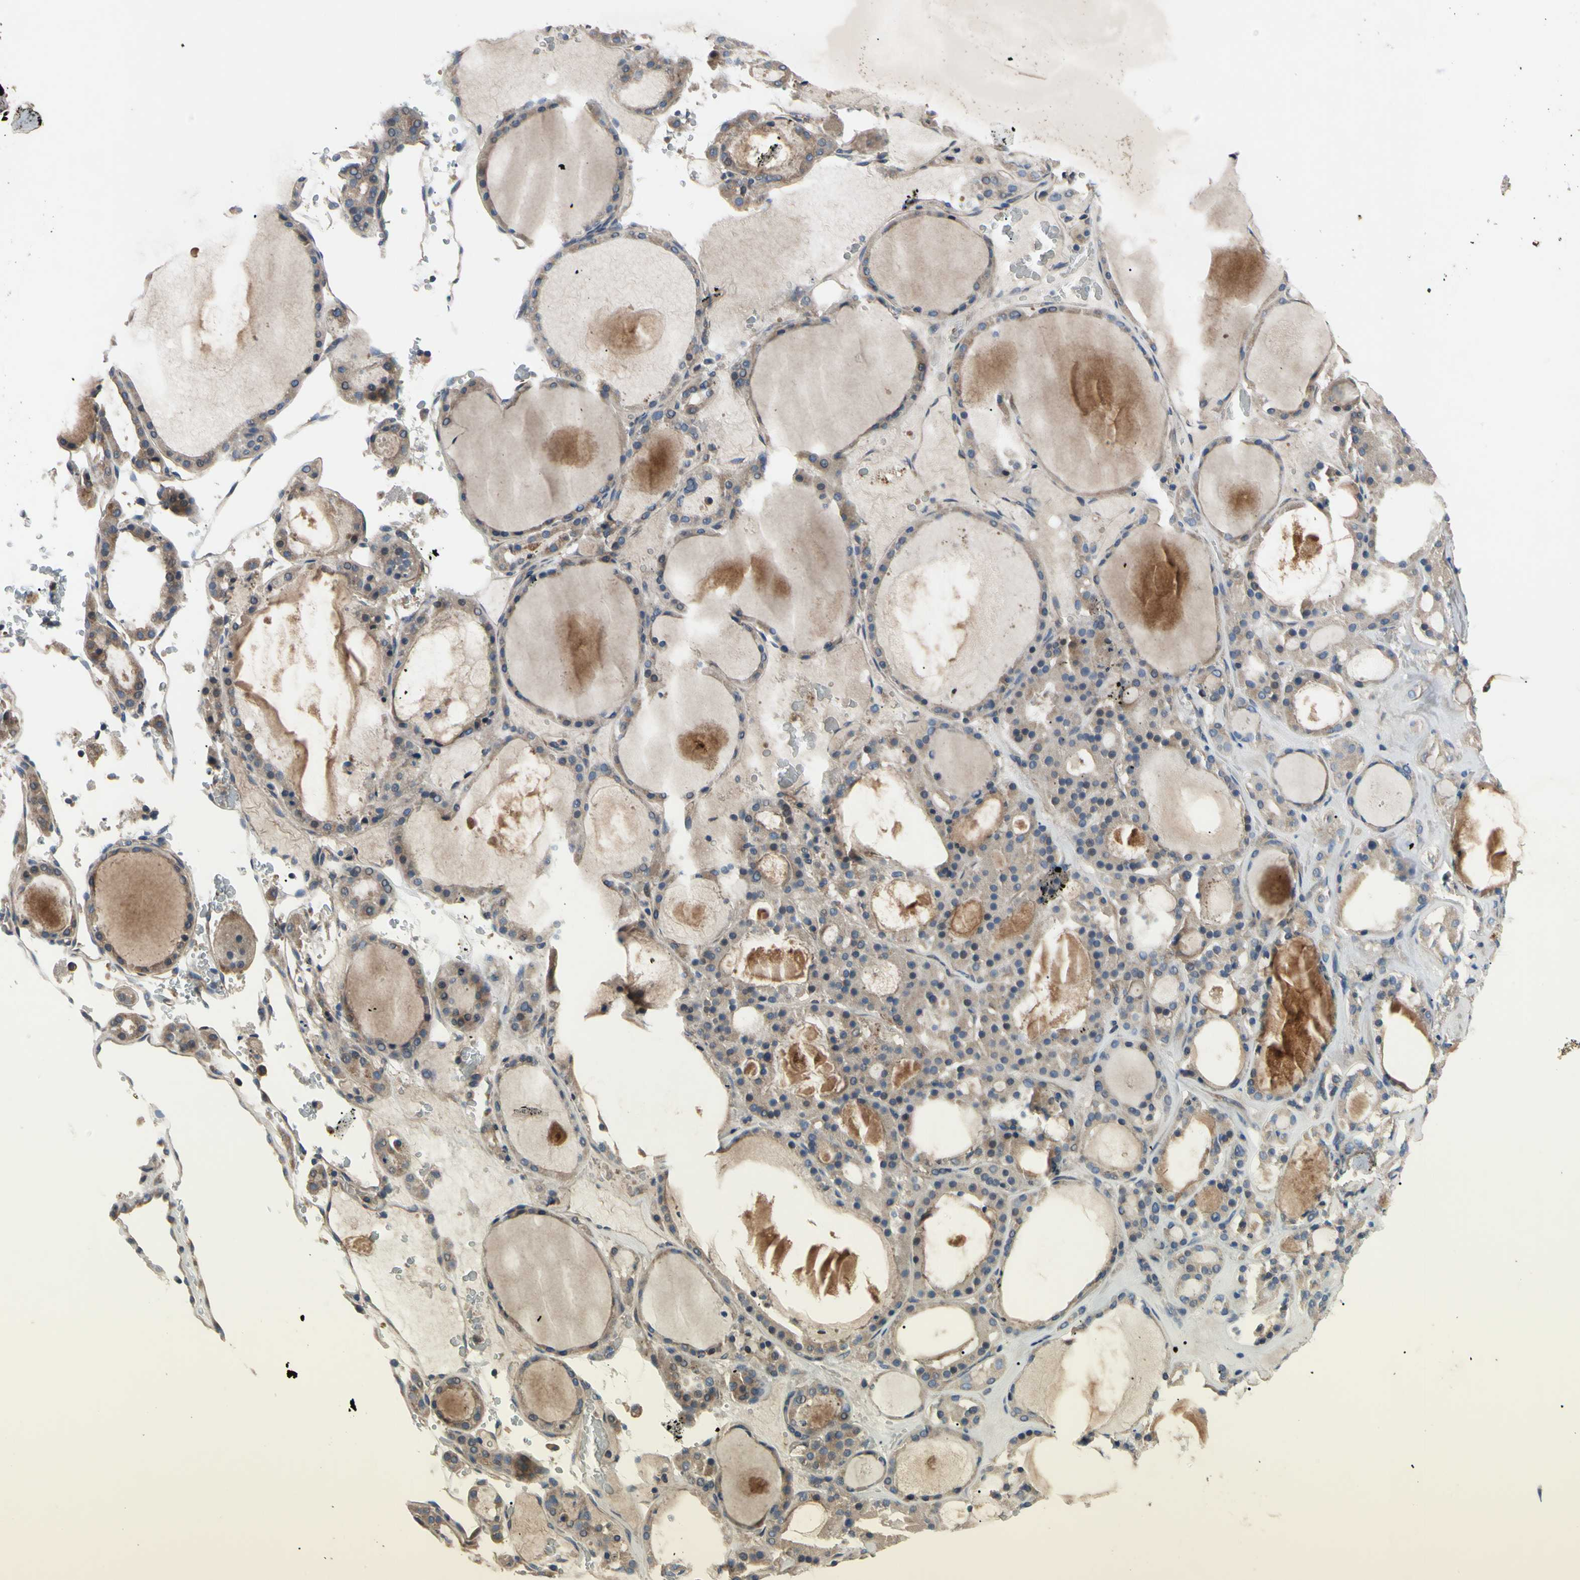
{"staining": {"intensity": "weak", "quantity": "<25%", "location": "cytoplasmic/membranous"}, "tissue": "thyroid gland", "cell_type": "Glandular cells", "image_type": "normal", "snomed": [{"axis": "morphology", "description": "Normal tissue, NOS"}, {"axis": "morphology", "description": "Carcinoma, NOS"}, {"axis": "topography", "description": "Thyroid gland"}], "caption": "Immunohistochemical staining of normal human thyroid gland displays no significant expression in glandular cells.", "gene": "HILPDA", "patient": {"sex": "female", "age": 86}}